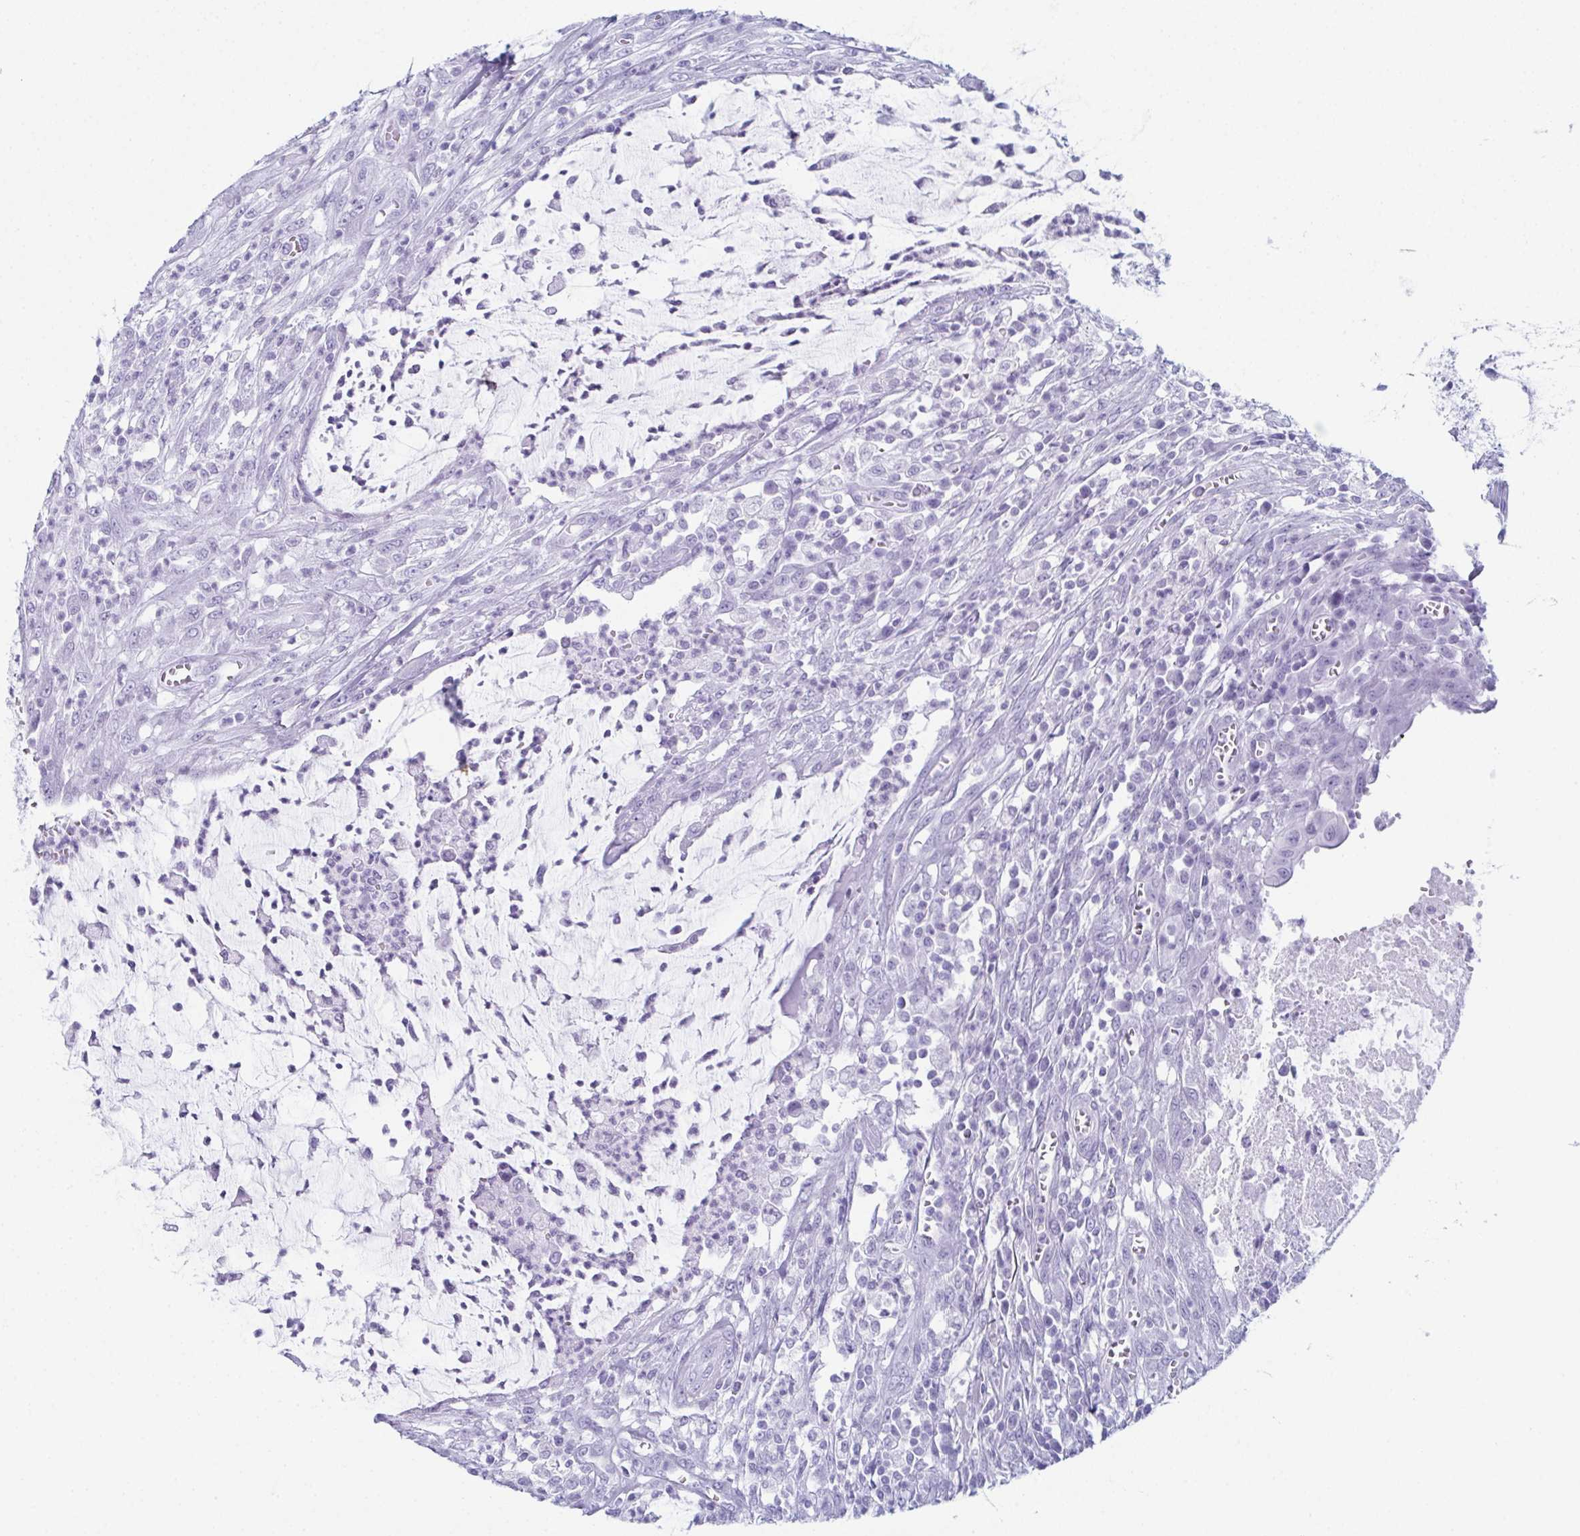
{"staining": {"intensity": "negative", "quantity": "none", "location": "none"}, "tissue": "colorectal cancer", "cell_type": "Tumor cells", "image_type": "cancer", "snomed": [{"axis": "morphology", "description": "Adenocarcinoma, NOS"}, {"axis": "topography", "description": "Colon"}], "caption": "This is a image of immunohistochemistry (IHC) staining of colorectal cancer (adenocarcinoma), which shows no expression in tumor cells. (DAB (3,3'-diaminobenzidine) IHC with hematoxylin counter stain).", "gene": "ENKUR", "patient": {"sex": "male", "age": 65}}